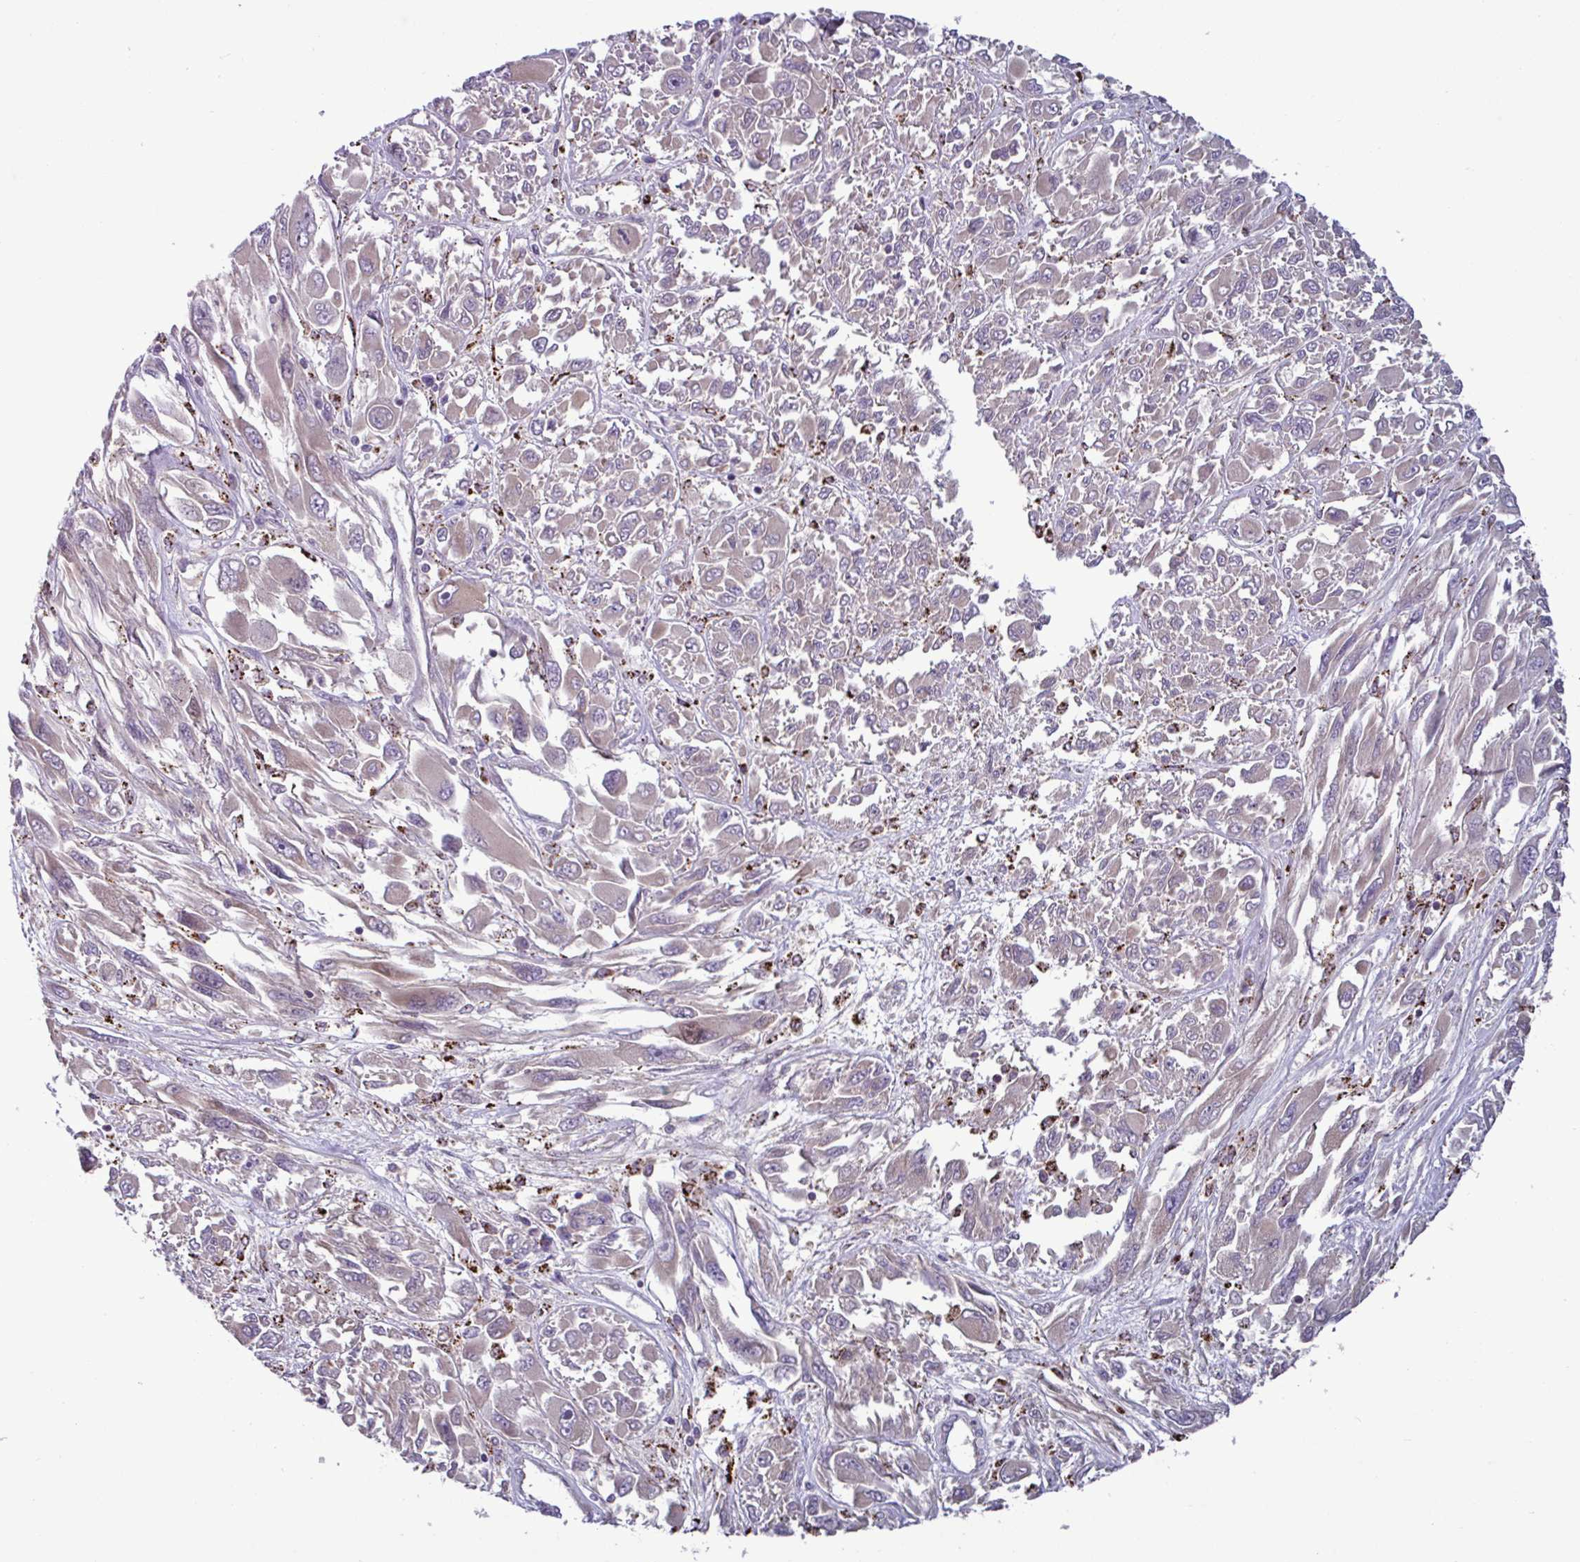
{"staining": {"intensity": "weak", "quantity": "<25%", "location": "nuclear"}, "tissue": "melanoma", "cell_type": "Tumor cells", "image_type": "cancer", "snomed": [{"axis": "morphology", "description": "Malignant melanoma, NOS"}, {"axis": "topography", "description": "Skin"}], "caption": "Immunohistochemical staining of malignant melanoma exhibits no significant staining in tumor cells.", "gene": "GLTP", "patient": {"sex": "female", "age": 91}}